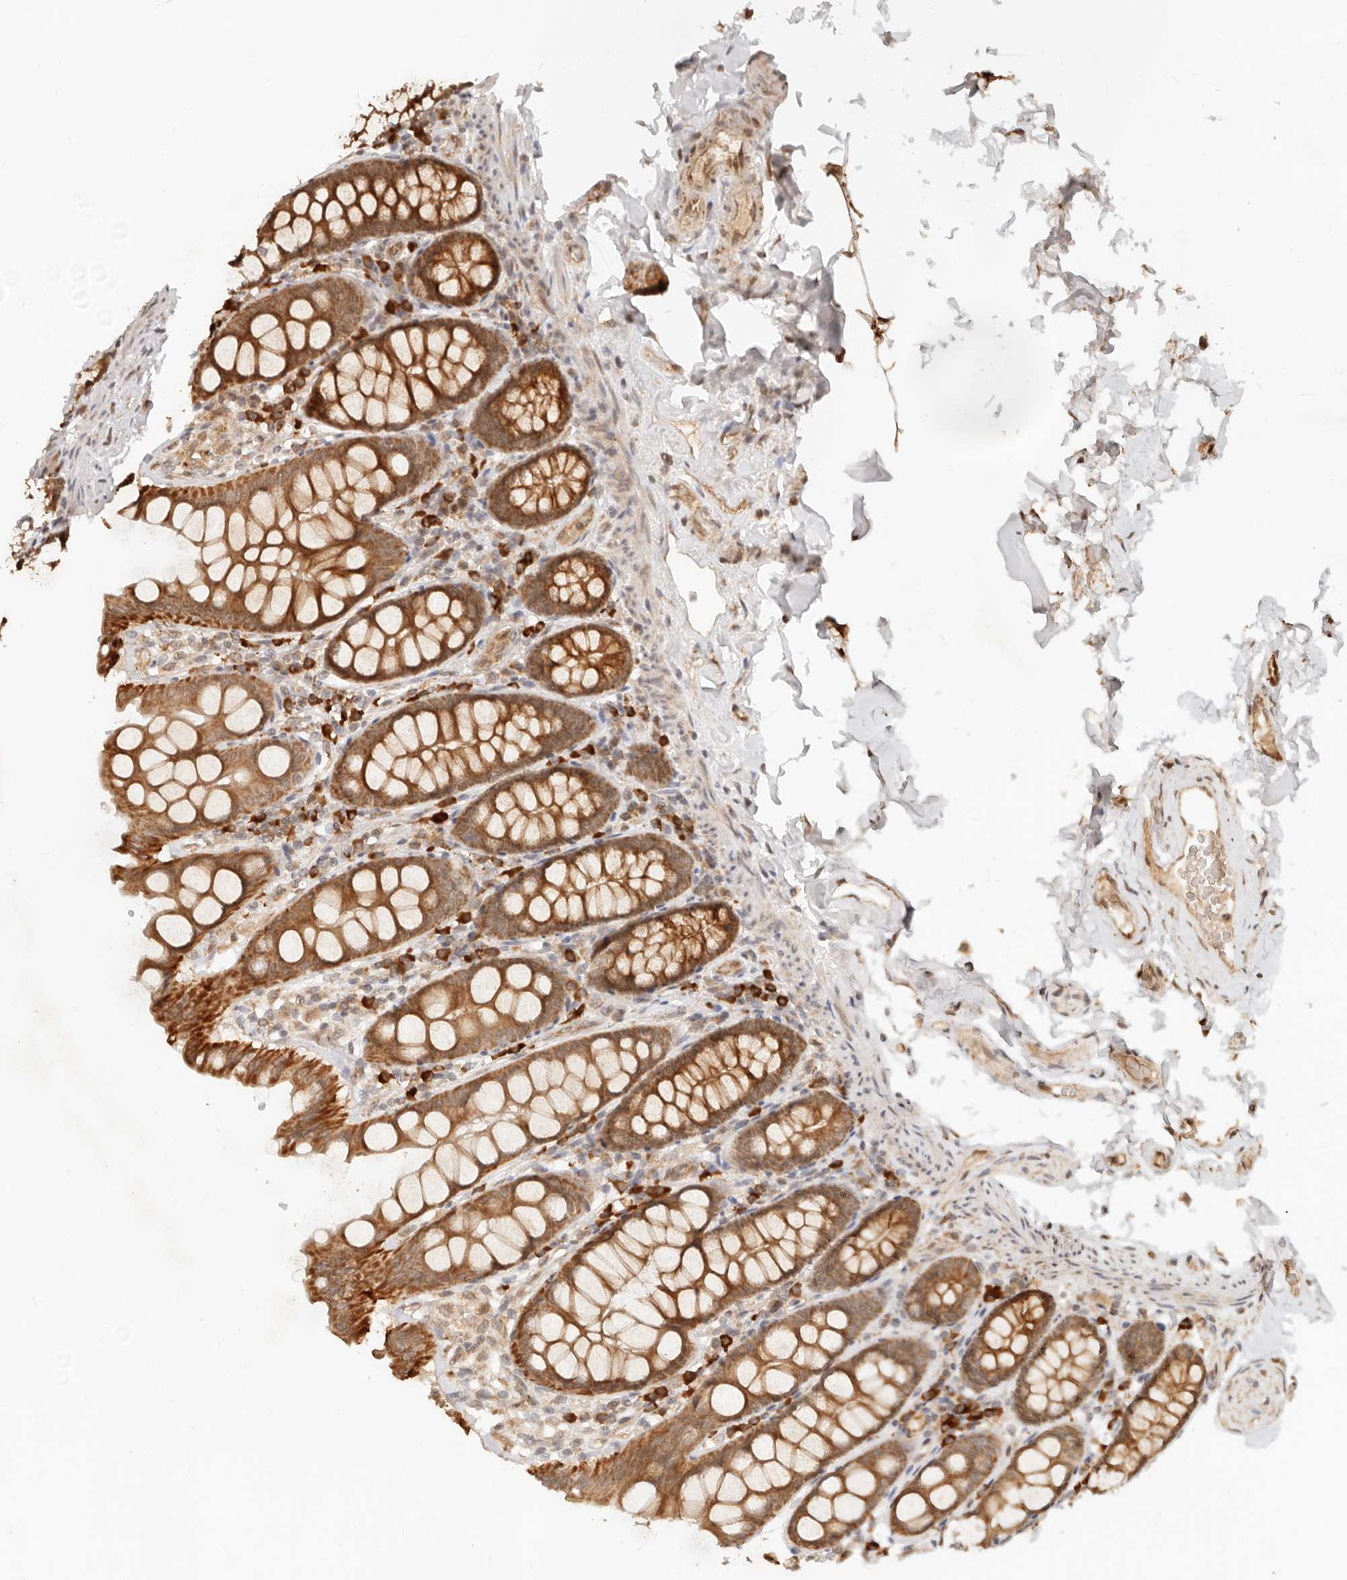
{"staining": {"intensity": "moderate", "quantity": ">75%", "location": "cytoplasmic/membranous"}, "tissue": "colon", "cell_type": "Endothelial cells", "image_type": "normal", "snomed": [{"axis": "morphology", "description": "Normal tissue, NOS"}, {"axis": "topography", "description": "Colon"}, {"axis": "topography", "description": "Peripheral nerve tissue"}], "caption": "Protein staining by immunohistochemistry demonstrates moderate cytoplasmic/membranous positivity in approximately >75% of endothelial cells in unremarkable colon. (brown staining indicates protein expression, while blue staining denotes nuclei).", "gene": "BAALC", "patient": {"sex": "female", "age": 61}}